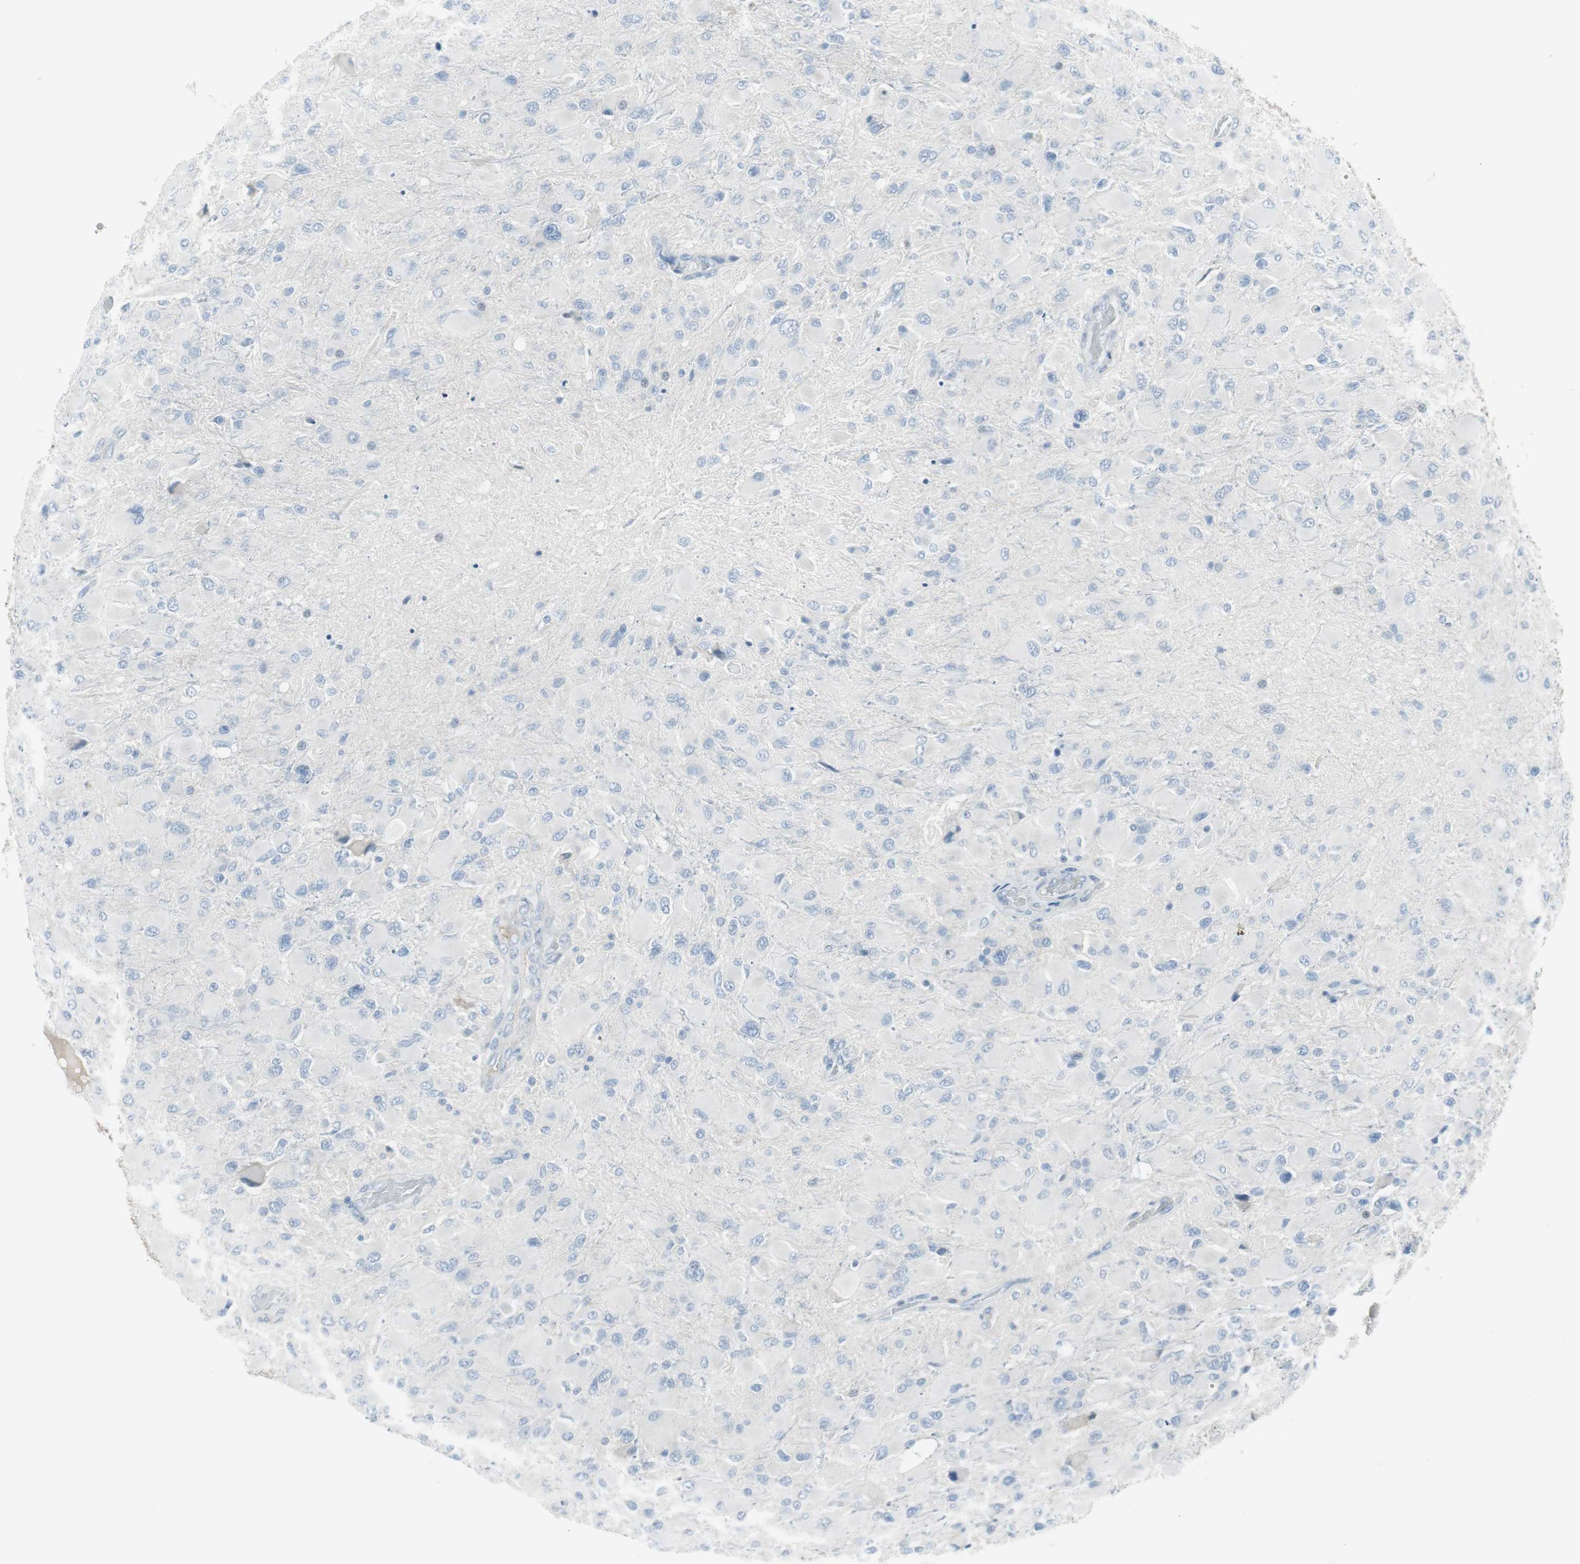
{"staining": {"intensity": "negative", "quantity": "none", "location": "none"}, "tissue": "glioma", "cell_type": "Tumor cells", "image_type": "cancer", "snomed": [{"axis": "morphology", "description": "Glioma, malignant, High grade"}, {"axis": "topography", "description": "Cerebral cortex"}], "caption": "An image of human glioma is negative for staining in tumor cells.", "gene": "AGR2", "patient": {"sex": "female", "age": 36}}